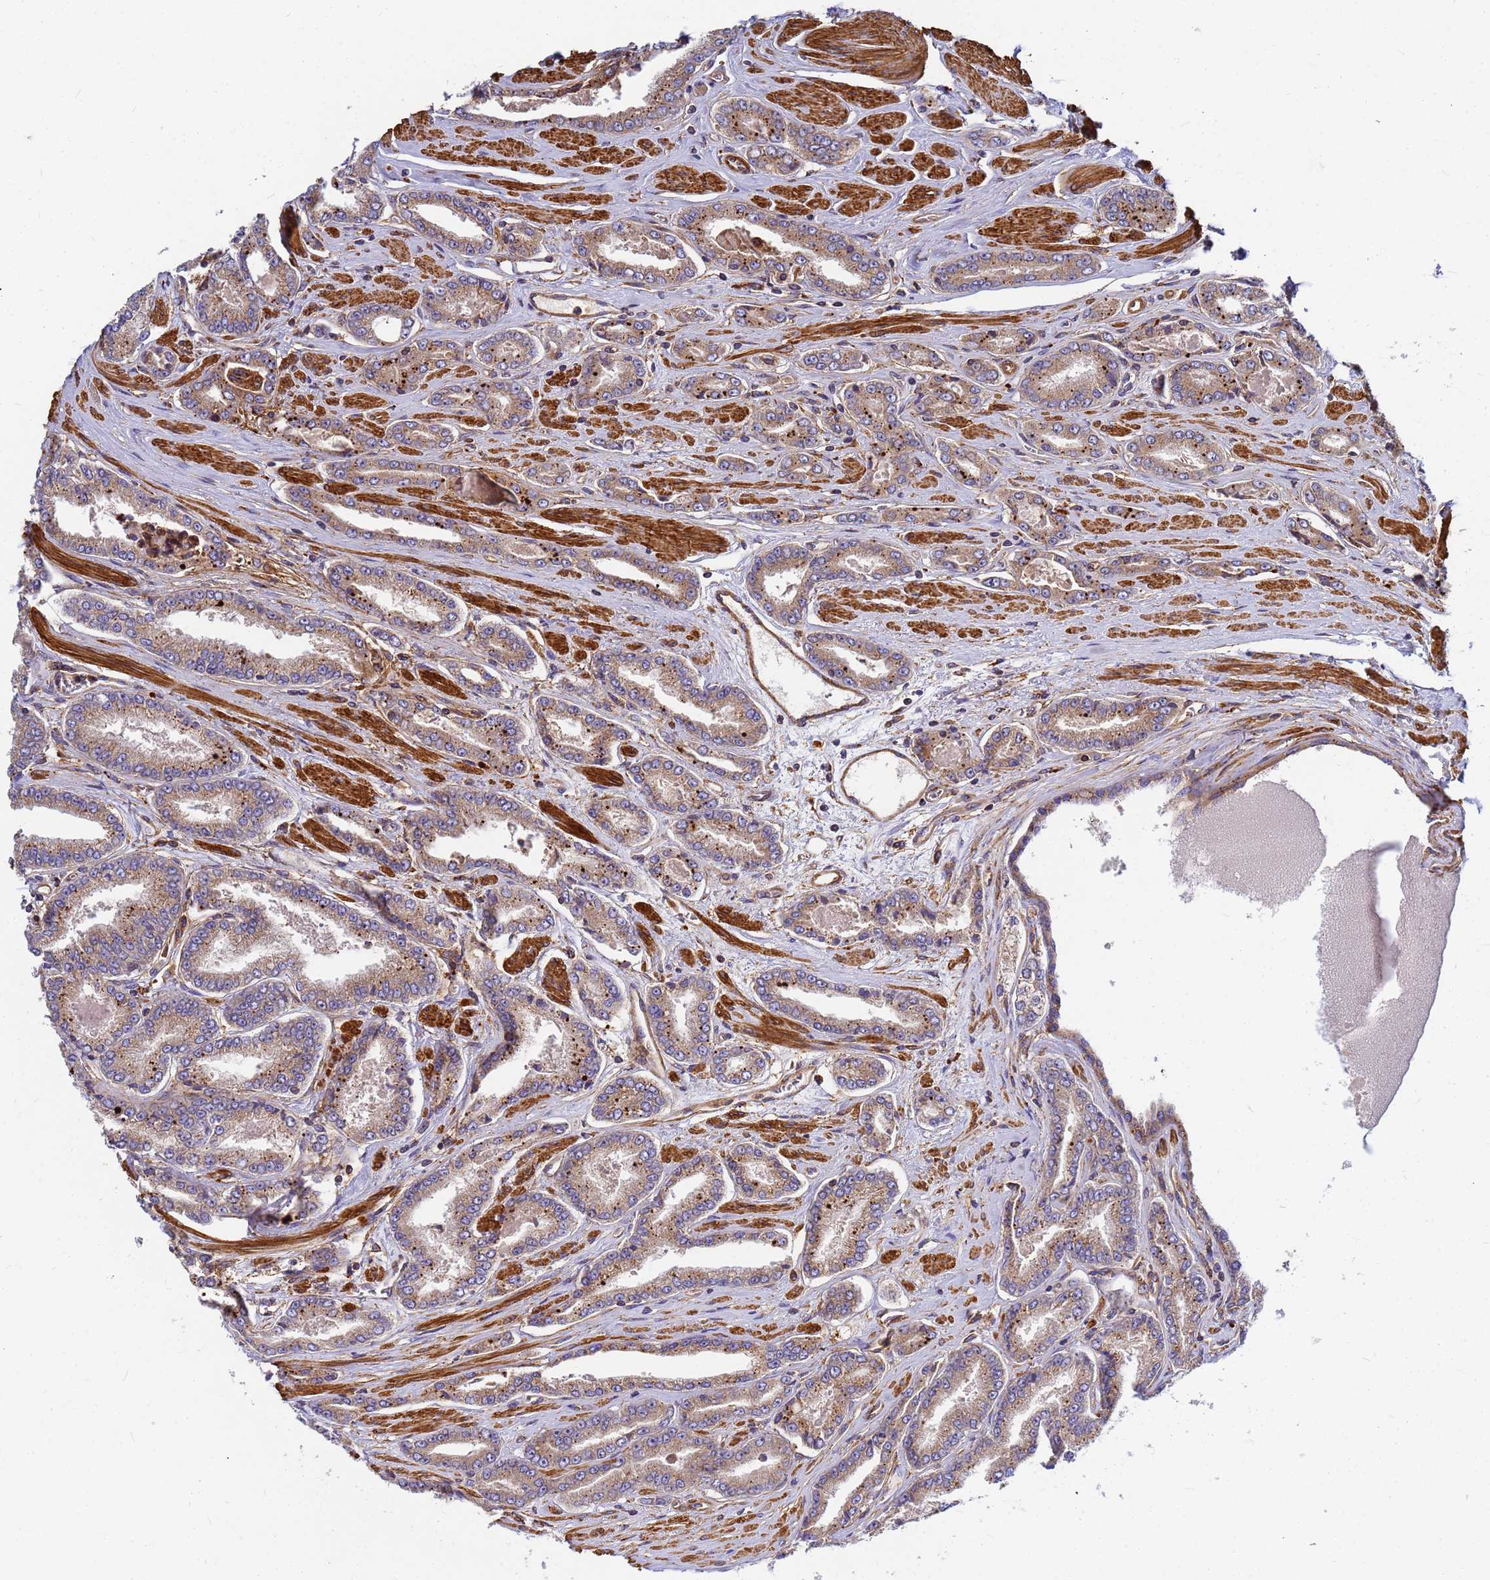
{"staining": {"intensity": "moderate", "quantity": ">75%", "location": "cytoplasmic/membranous"}, "tissue": "prostate cancer", "cell_type": "Tumor cells", "image_type": "cancer", "snomed": [{"axis": "morphology", "description": "Adenocarcinoma, High grade"}, {"axis": "topography", "description": "Prostate"}], "caption": "Prostate cancer stained with a protein marker demonstrates moderate staining in tumor cells.", "gene": "C2CD5", "patient": {"sex": "male", "age": 74}}